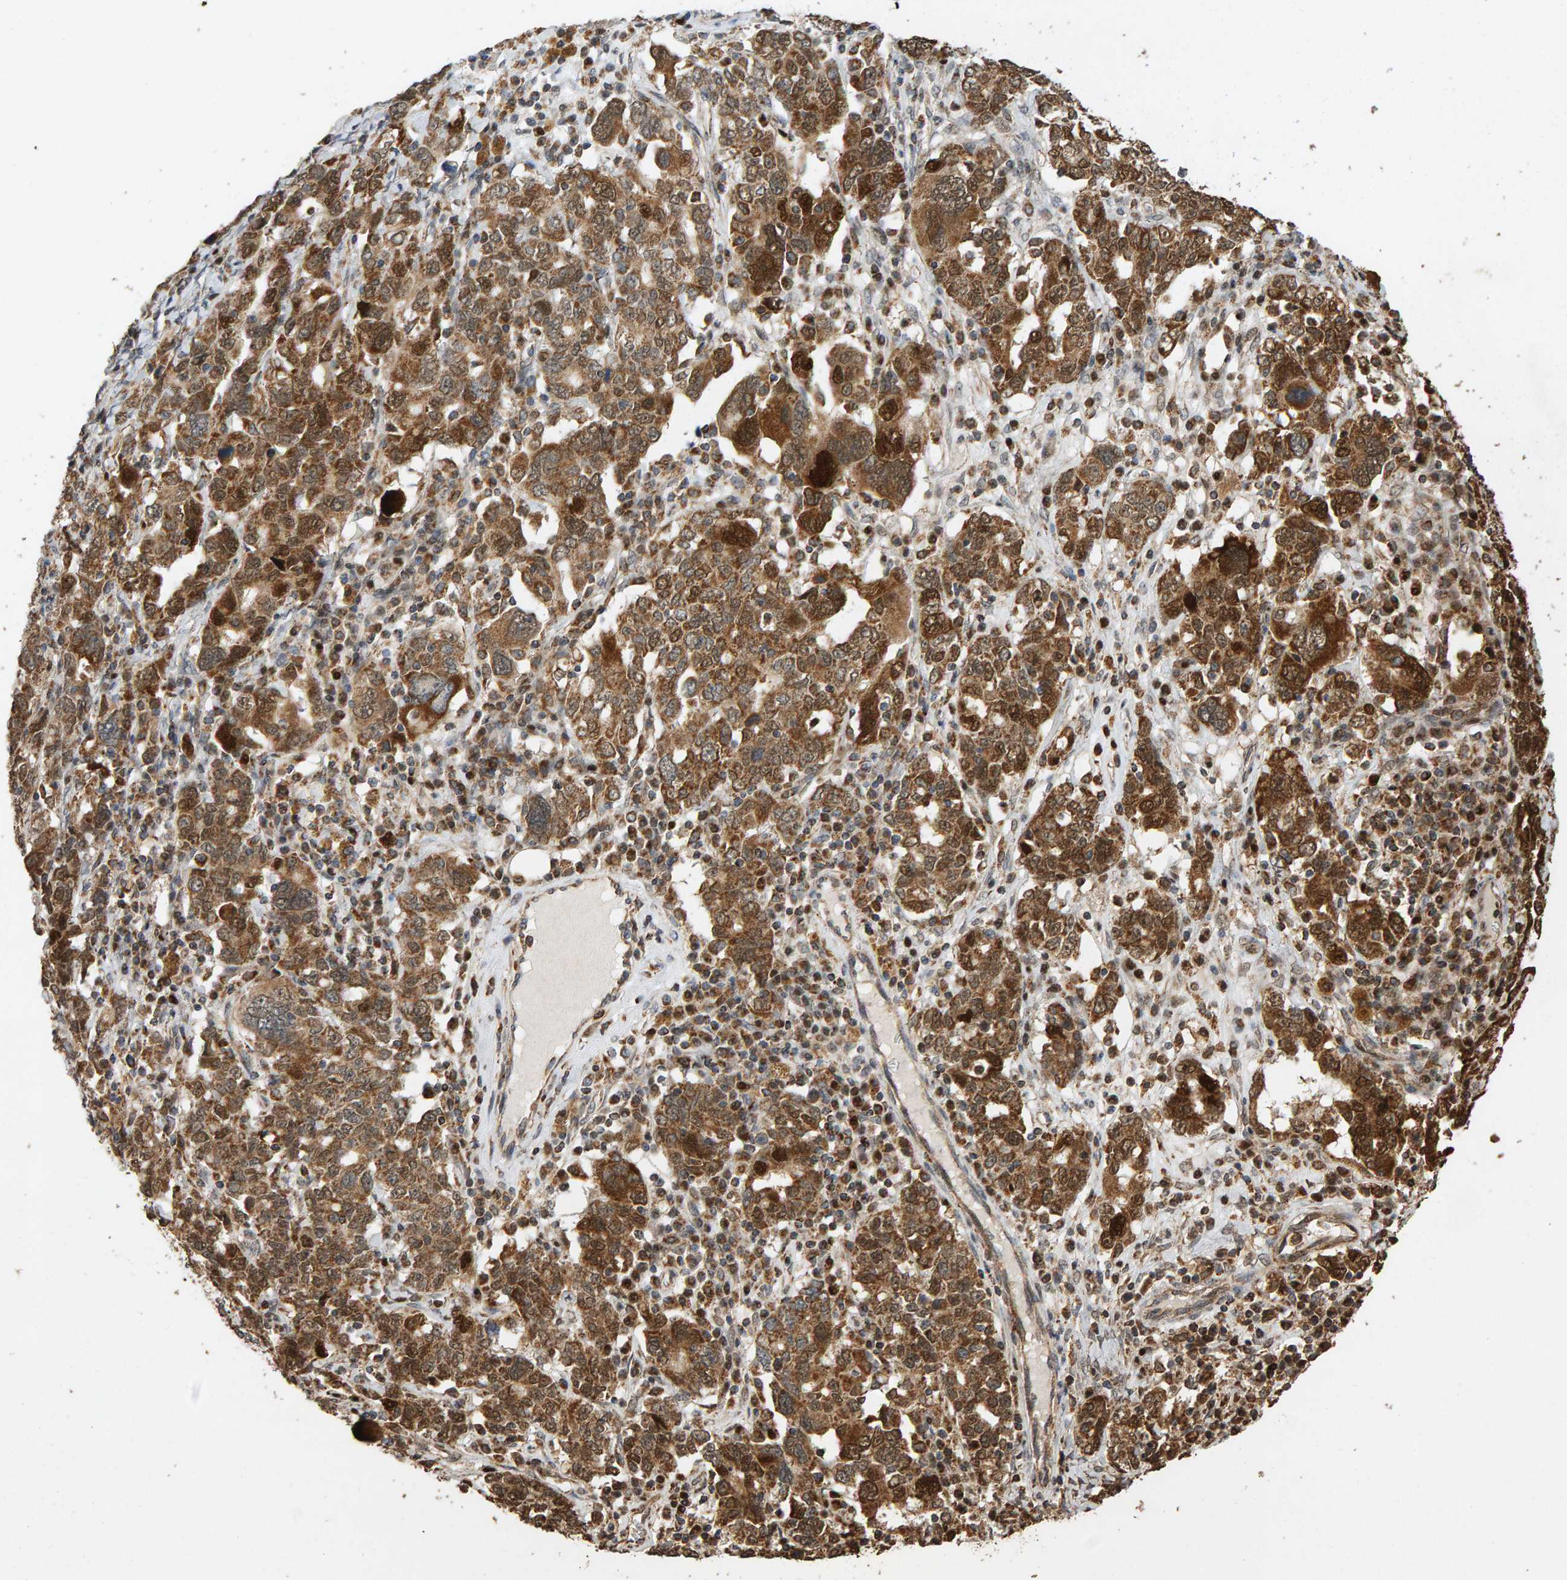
{"staining": {"intensity": "strong", "quantity": ">75%", "location": "cytoplasmic/membranous,nuclear"}, "tissue": "ovarian cancer", "cell_type": "Tumor cells", "image_type": "cancer", "snomed": [{"axis": "morphology", "description": "Carcinoma, endometroid"}, {"axis": "topography", "description": "Ovary"}], "caption": "There is high levels of strong cytoplasmic/membranous and nuclear expression in tumor cells of ovarian cancer, as demonstrated by immunohistochemical staining (brown color).", "gene": "GSTK1", "patient": {"sex": "female", "age": 62}}